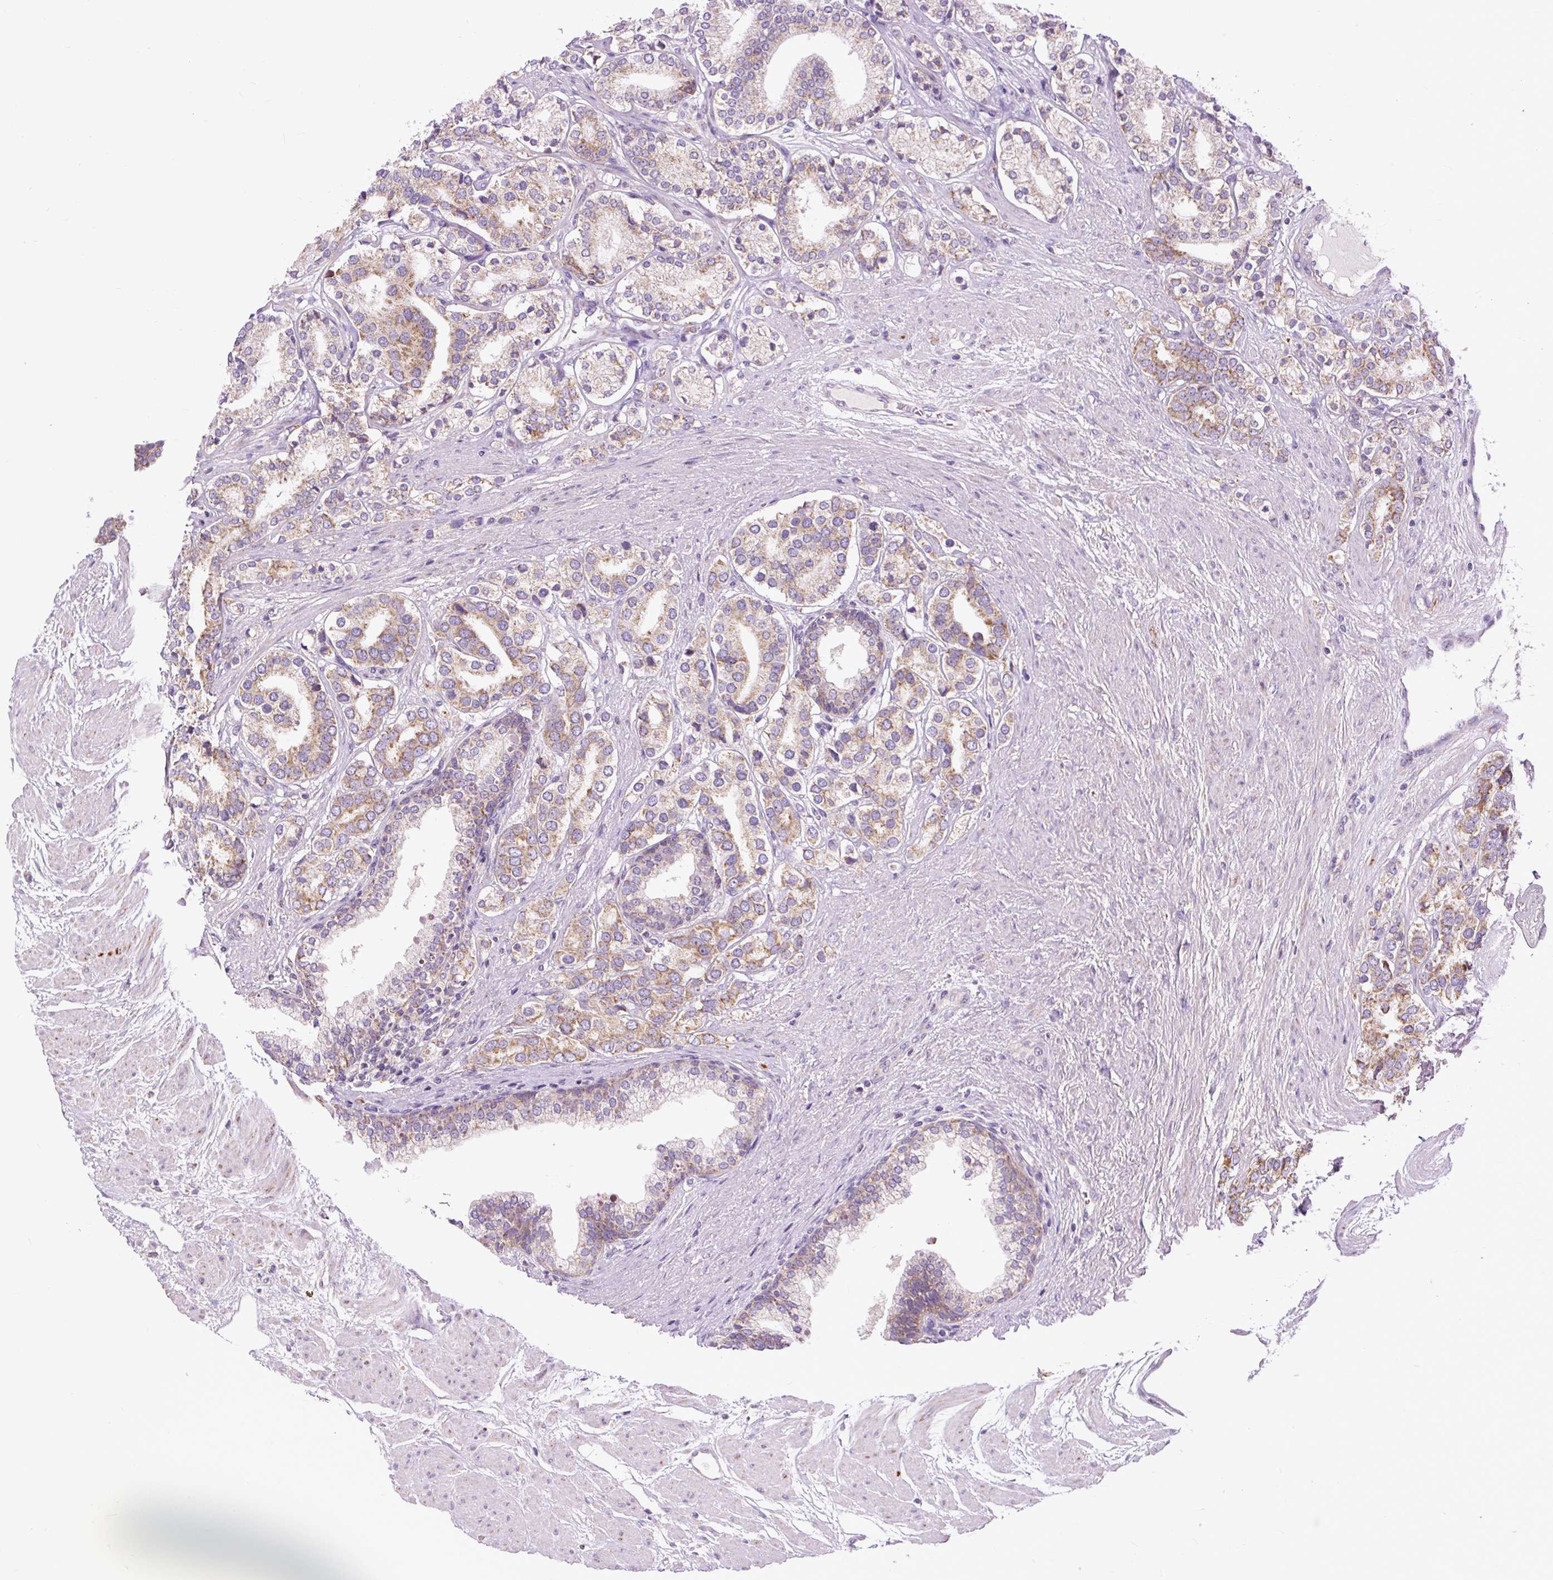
{"staining": {"intensity": "moderate", "quantity": "25%-75%", "location": "cytoplasmic/membranous"}, "tissue": "prostate cancer", "cell_type": "Tumor cells", "image_type": "cancer", "snomed": [{"axis": "morphology", "description": "Adenocarcinoma, High grade"}, {"axis": "topography", "description": "Prostate"}], "caption": "About 25%-75% of tumor cells in high-grade adenocarcinoma (prostate) demonstrate moderate cytoplasmic/membranous protein staining as visualized by brown immunohistochemical staining.", "gene": "TM2D3", "patient": {"sex": "male", "age": 58}}